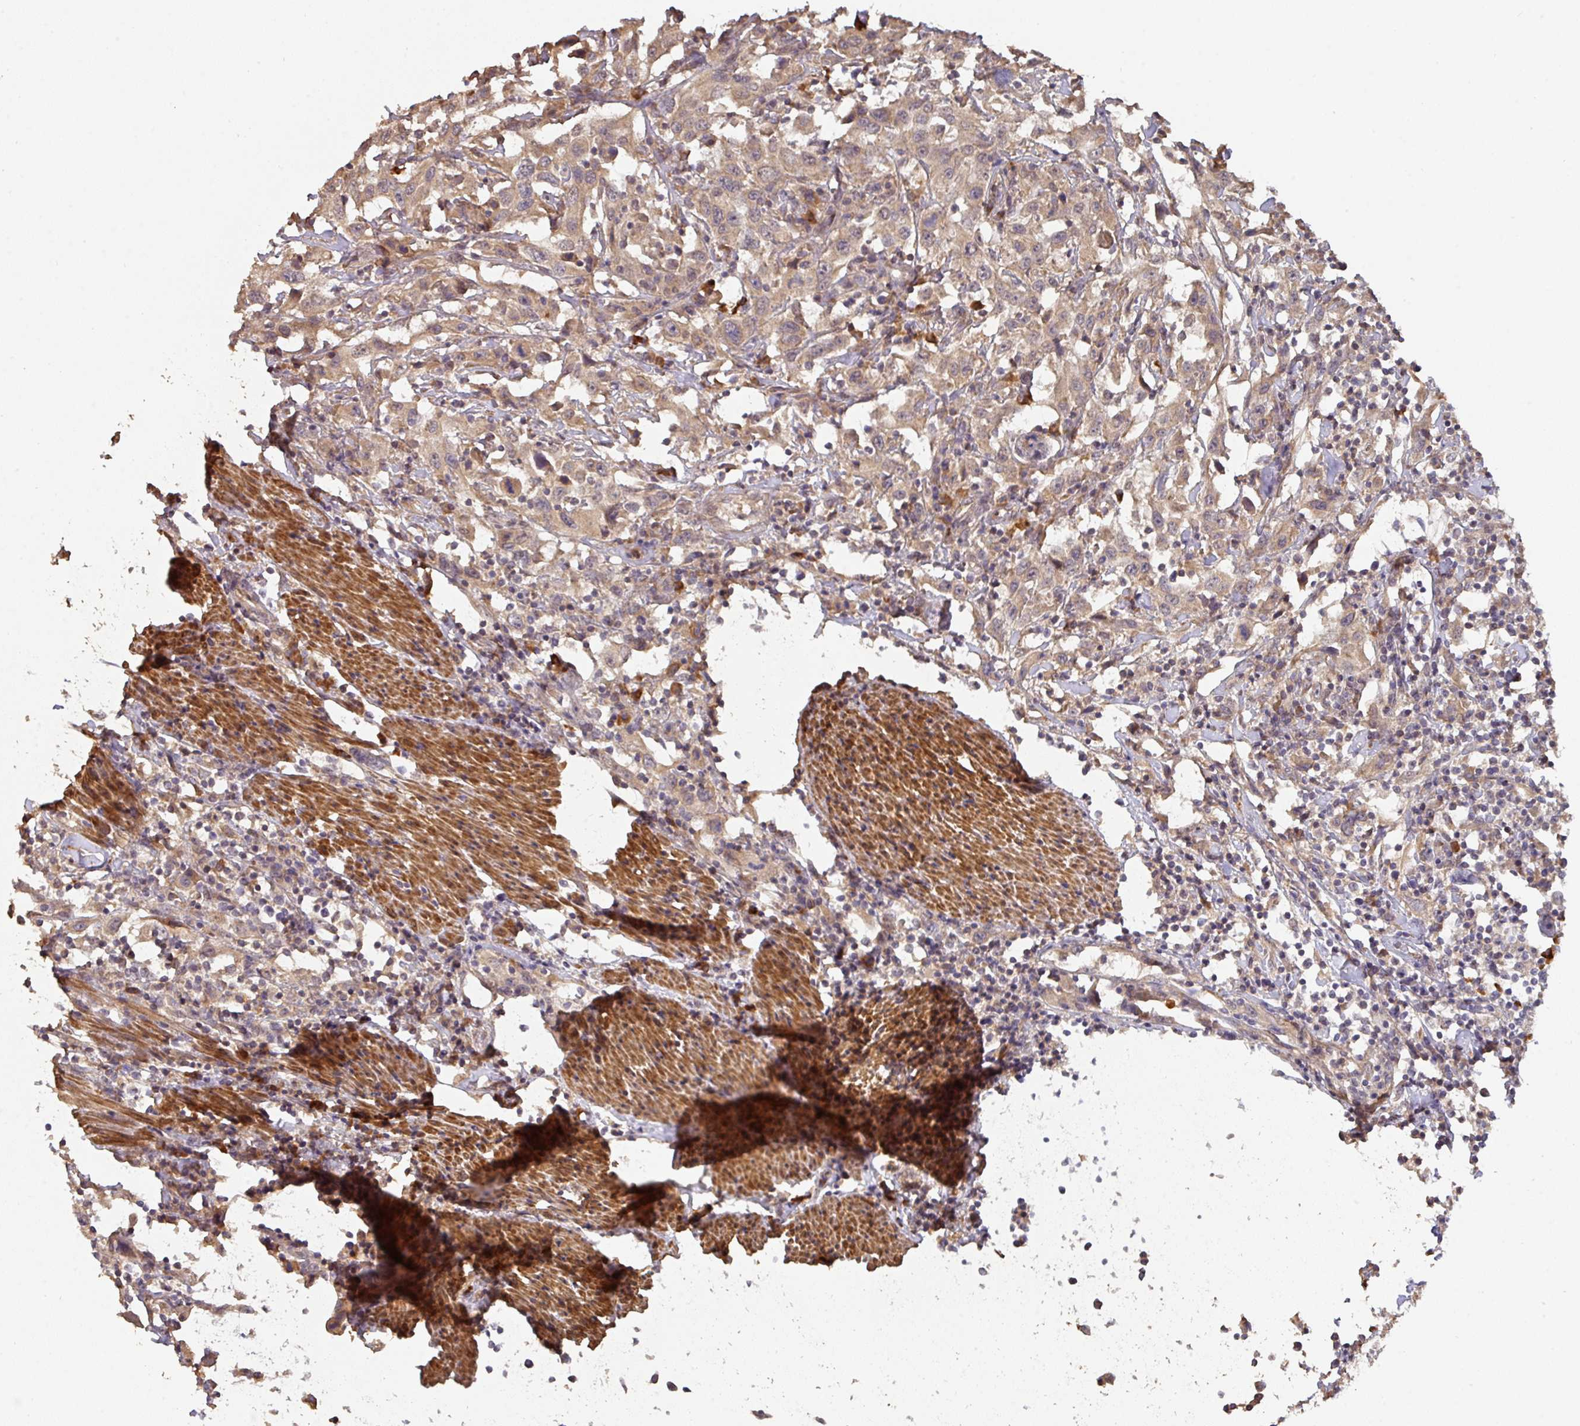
{"staining": {"intensity": "weak", "quantity": ">75%", "location": "cytoplasmic/membranous"}, "tissue": "urothelial cancer", "cell_type": "Tumor cells", "image_type": "cancer", "snomed": [{"axis": "morphology", "description": "Urothelial carcinoma, High grade"}, {"axis": "topography", "description": "Urinary bladder"}], "caption": "Tumor cells show weak cytoplasmic/membranous expression in about >75% of cells in urothelial carcinoma (high-grade).", "gene": "ACVR2B", "patient": {"sex": "male", "age": 61}}